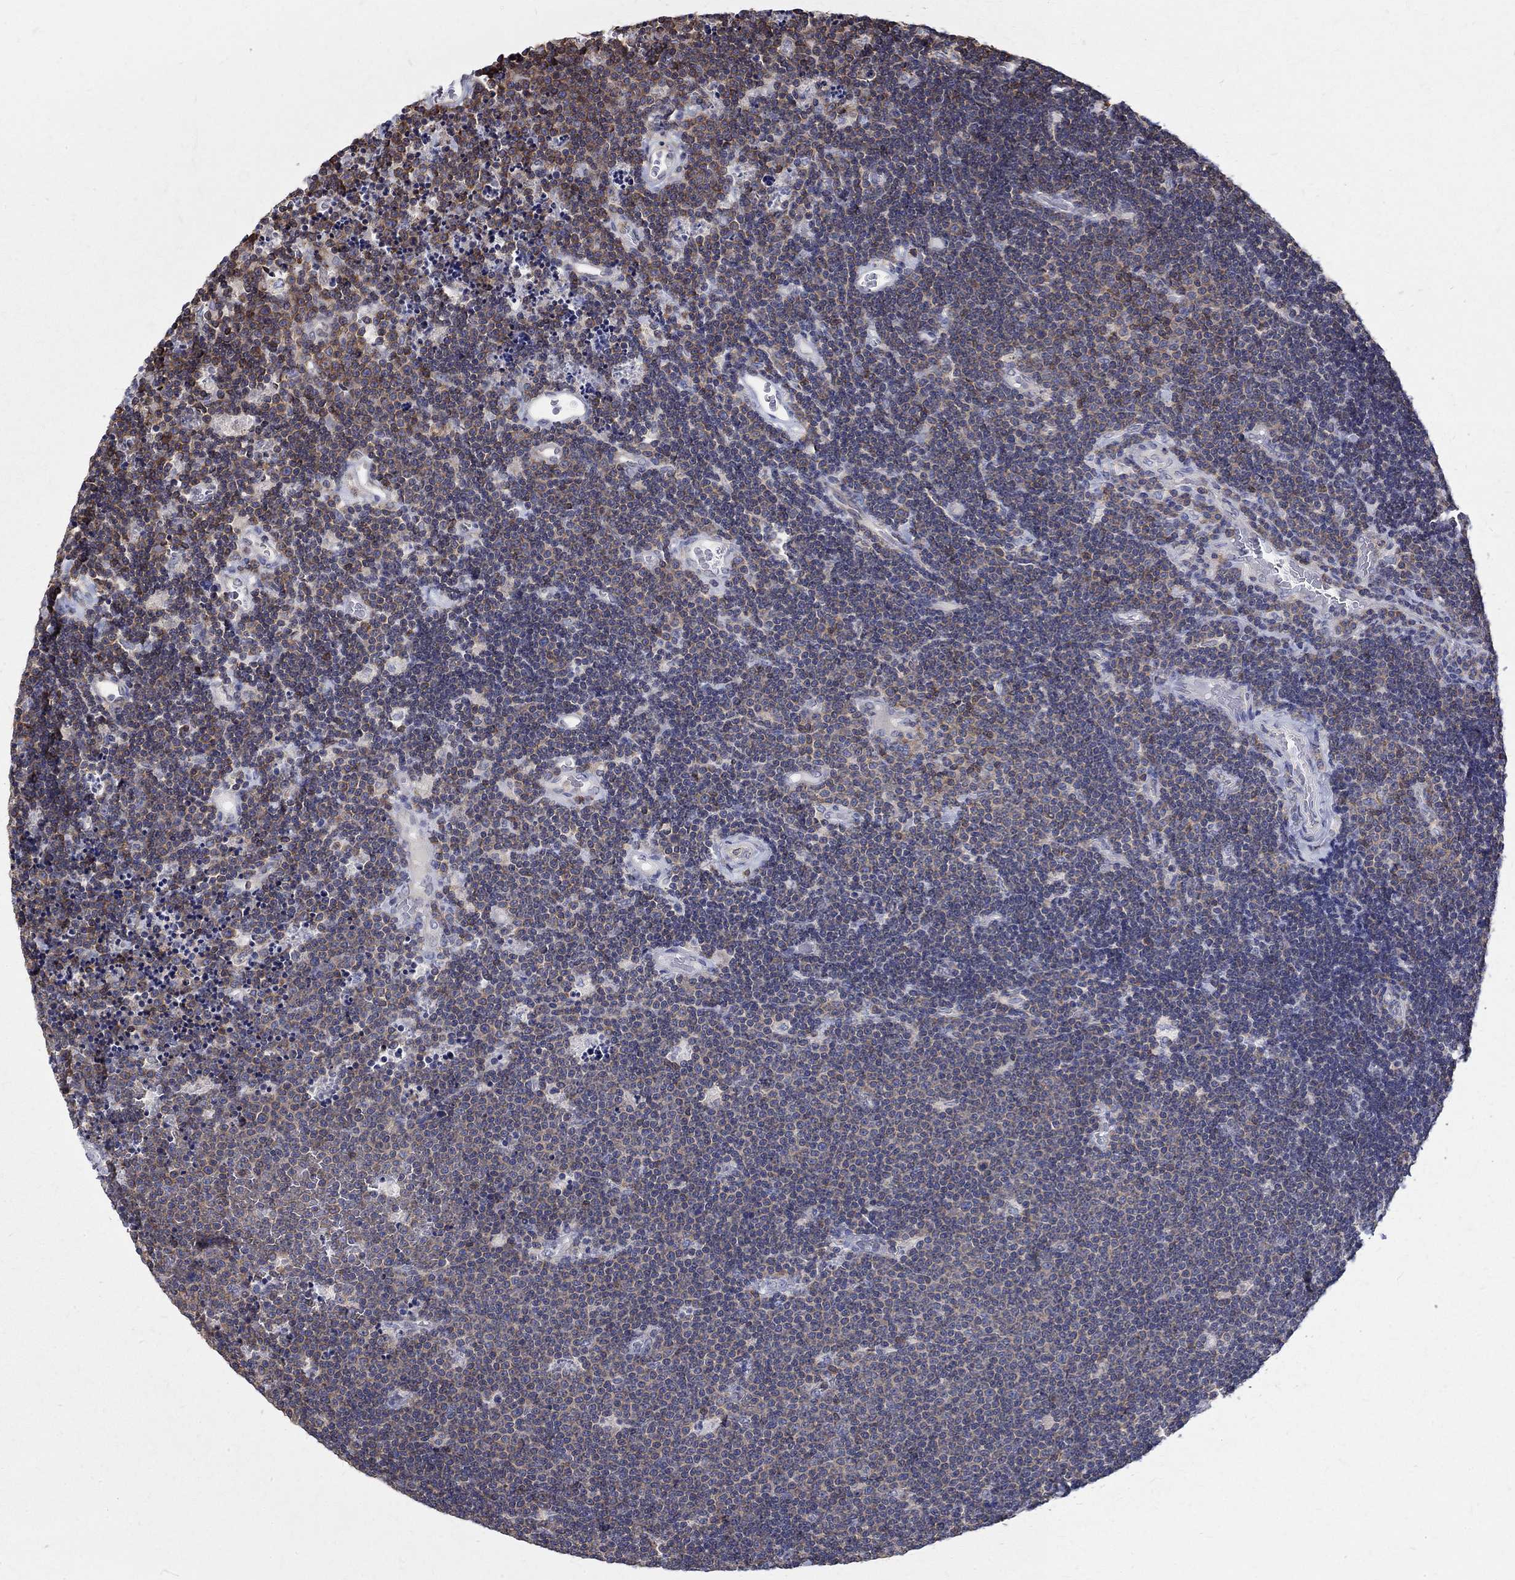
{"staining": {"intensity": "weak", "quantity": "25%-75%", "location": "cytoplasmic/membranous"}, "tissue": "lymphoma", "cell_type": "Tumor cells", "image_type": "cancer", "snomed": [{"axis": "morphology", "description": "Malignant lymphoma, non-Hodgkin's type, Low grade"}, {"axis": "topography", "description": "Brain"}], "caption": "The immunohistochemical stain shows weak cytoplasmic/membranous positivity in tumor cells of lymphoma tissue. Using DAB (3,3'-diaminobenzidine) (brown) and hematoxylin (blue) stains, captured at high magnification using brightfield microscopy.", "gene": "AGAP2", "patient": {"sex": "female", "age": 66}}